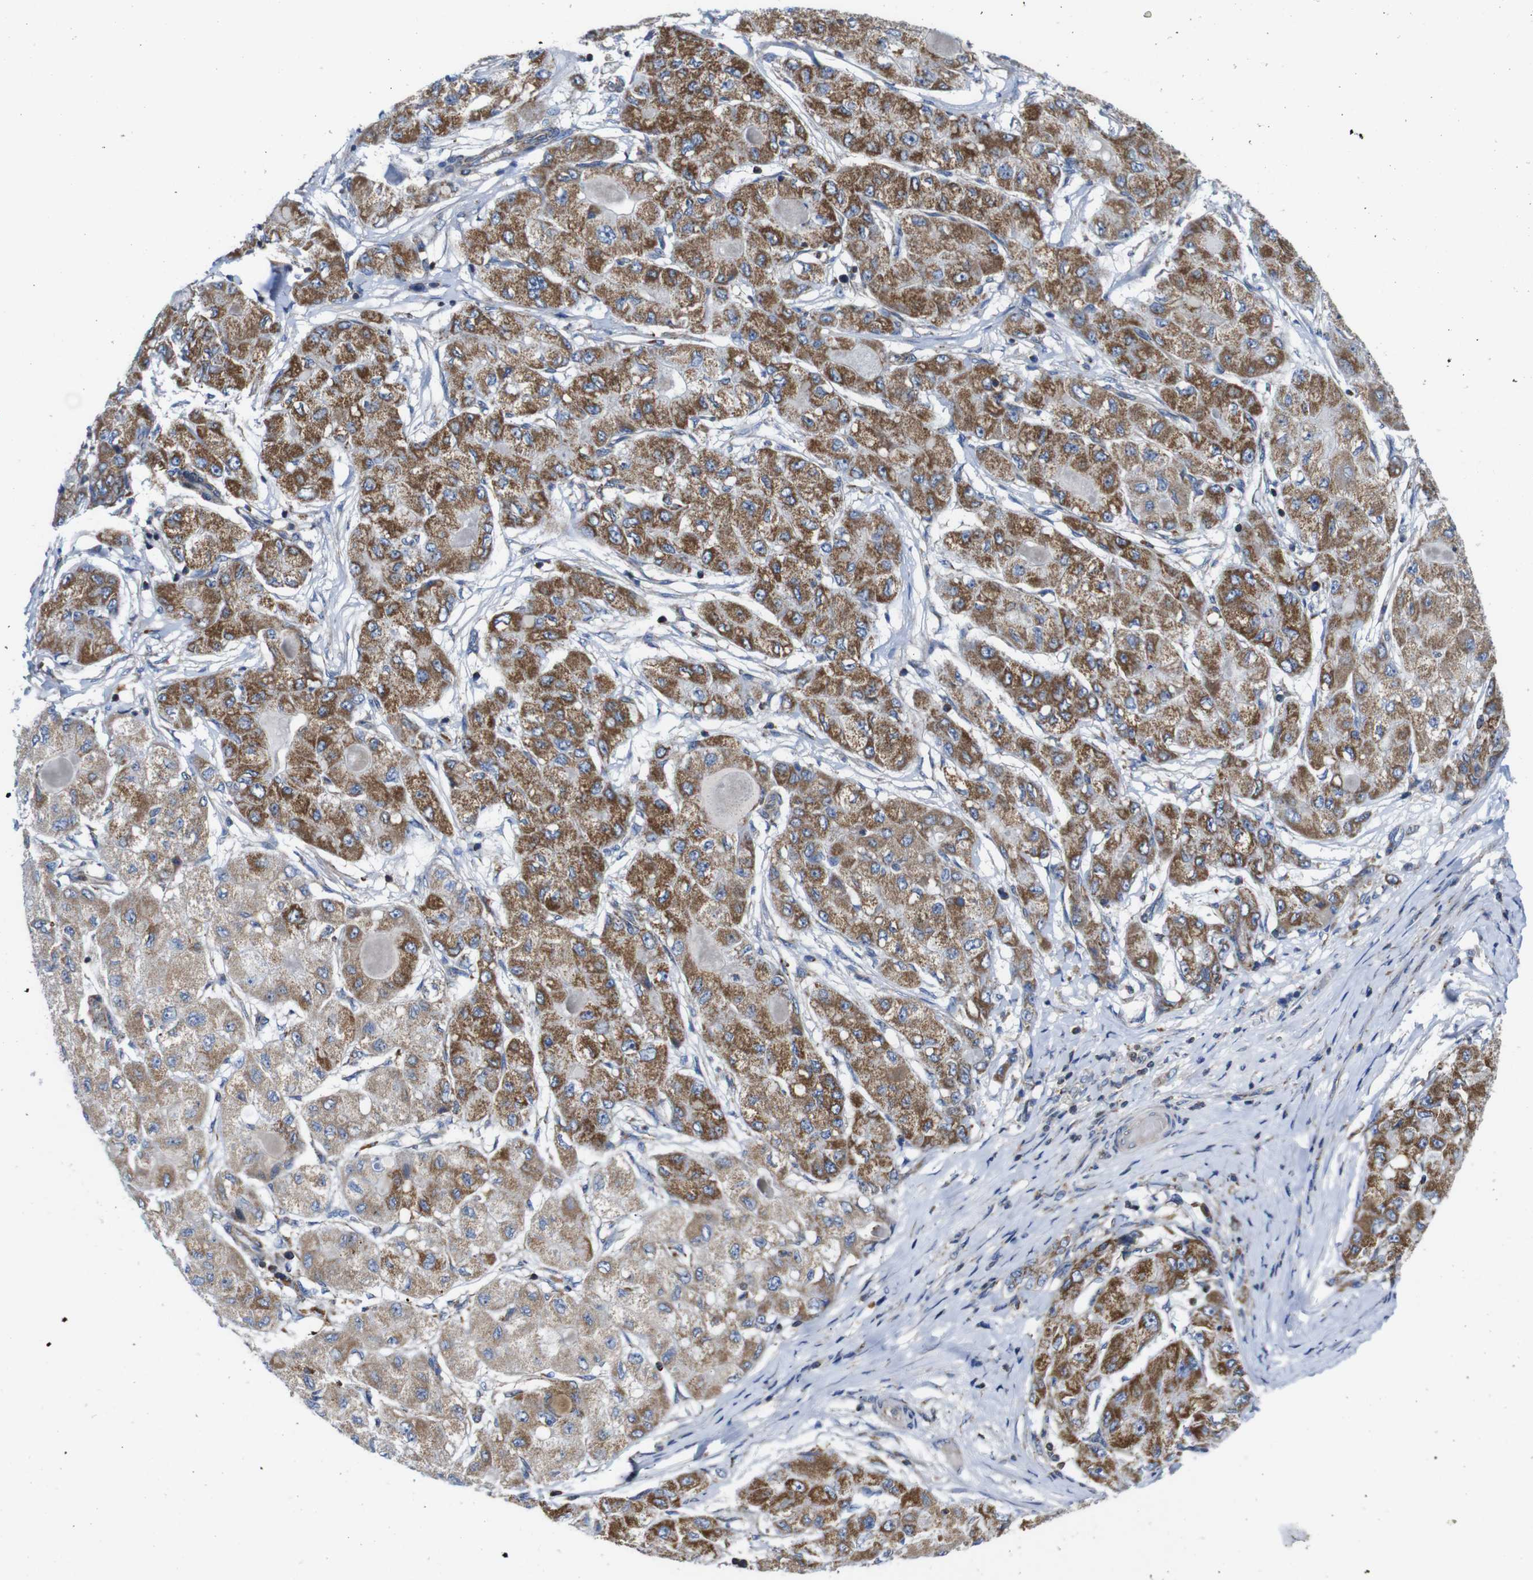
{"staining": {"intensity": "strong", "quantity": "25%-75%", "location": "cytoplasmic/membranous"}, "tissue": "liver cancer", "cell_type": "Tumor cells", "image_type": "cancer", "snomed": [{"axis": "morphology", "description": "Carcinoma, Hepatocellular, NOS"}, {"axis": "topography", "description": "Liver"}], "caption": "Immunohistochemistry (DAB (3,3'-diaminobenzidine)) staining of liver hepatocellular carcinoma displays strong cytoplasmic/membranous protein expression in approximately 25%-75% of tumor cells.", "gene": "PDCD1LG2", "patient": {"sex": "male", "age": 80}}